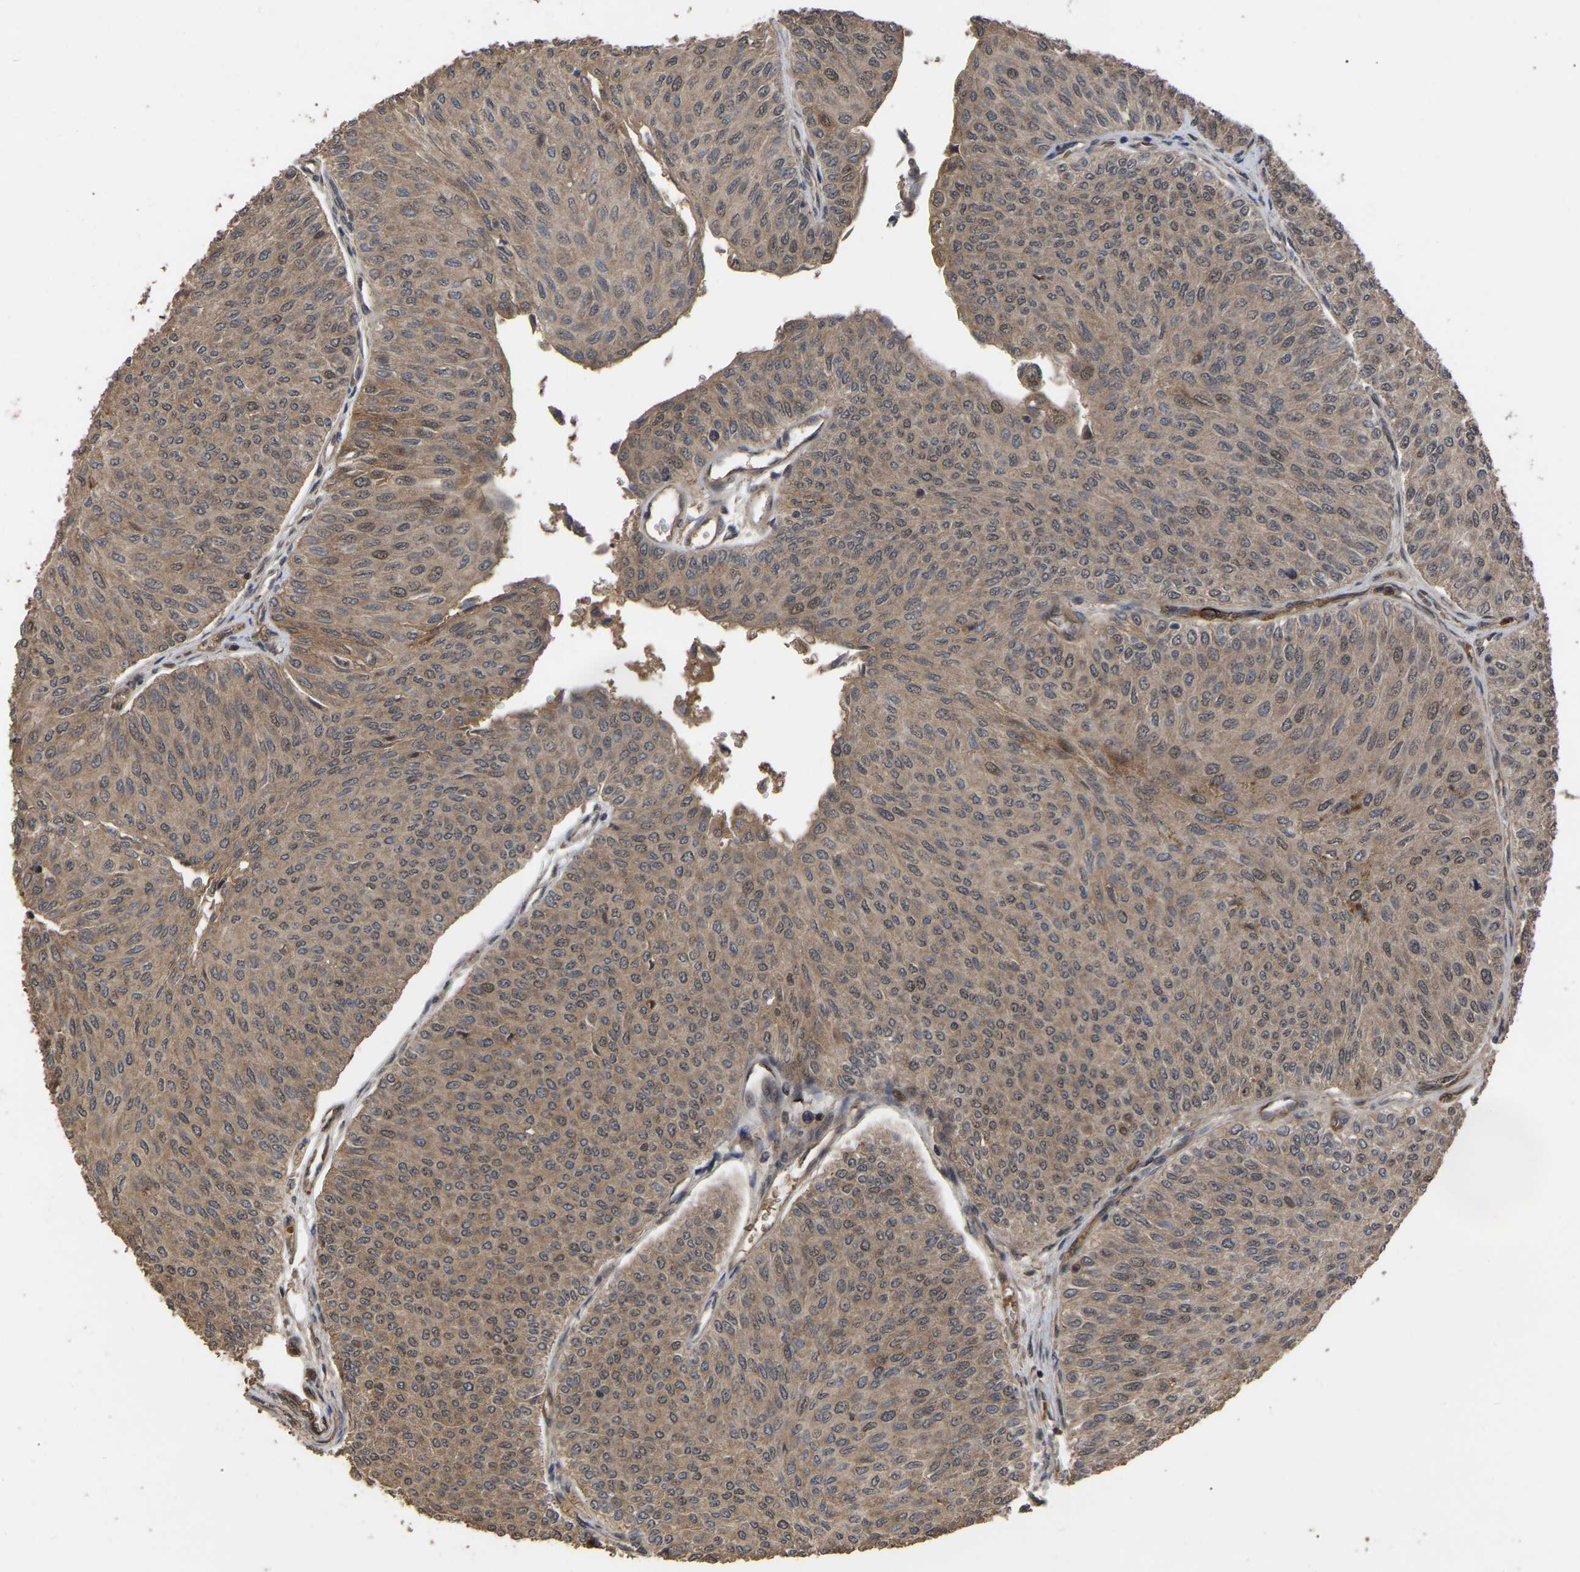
{"staining": {"intensity": "moderate", "quantity": ">75%", "location": "cytoplasmic/membranous,nuclear"}, "tissue": "urothelial cancer", "cell_type": "Tumor cells", "image_type": "cancer", "snomed": [{"axis": "morphology", "description": "Urothelial carcinoma, Low grade"}, {"axis": "topography", "description": "Urinary bladder"}], "caption": "Protein analysis of low-grade urothelial carcinoma tissue displays moderate cytoplasmic/membranous and nuclear staining in approximately >75% of tumor cells.", "gene": "FAM161B", "patient": {"sex": "male", "age": 78}}